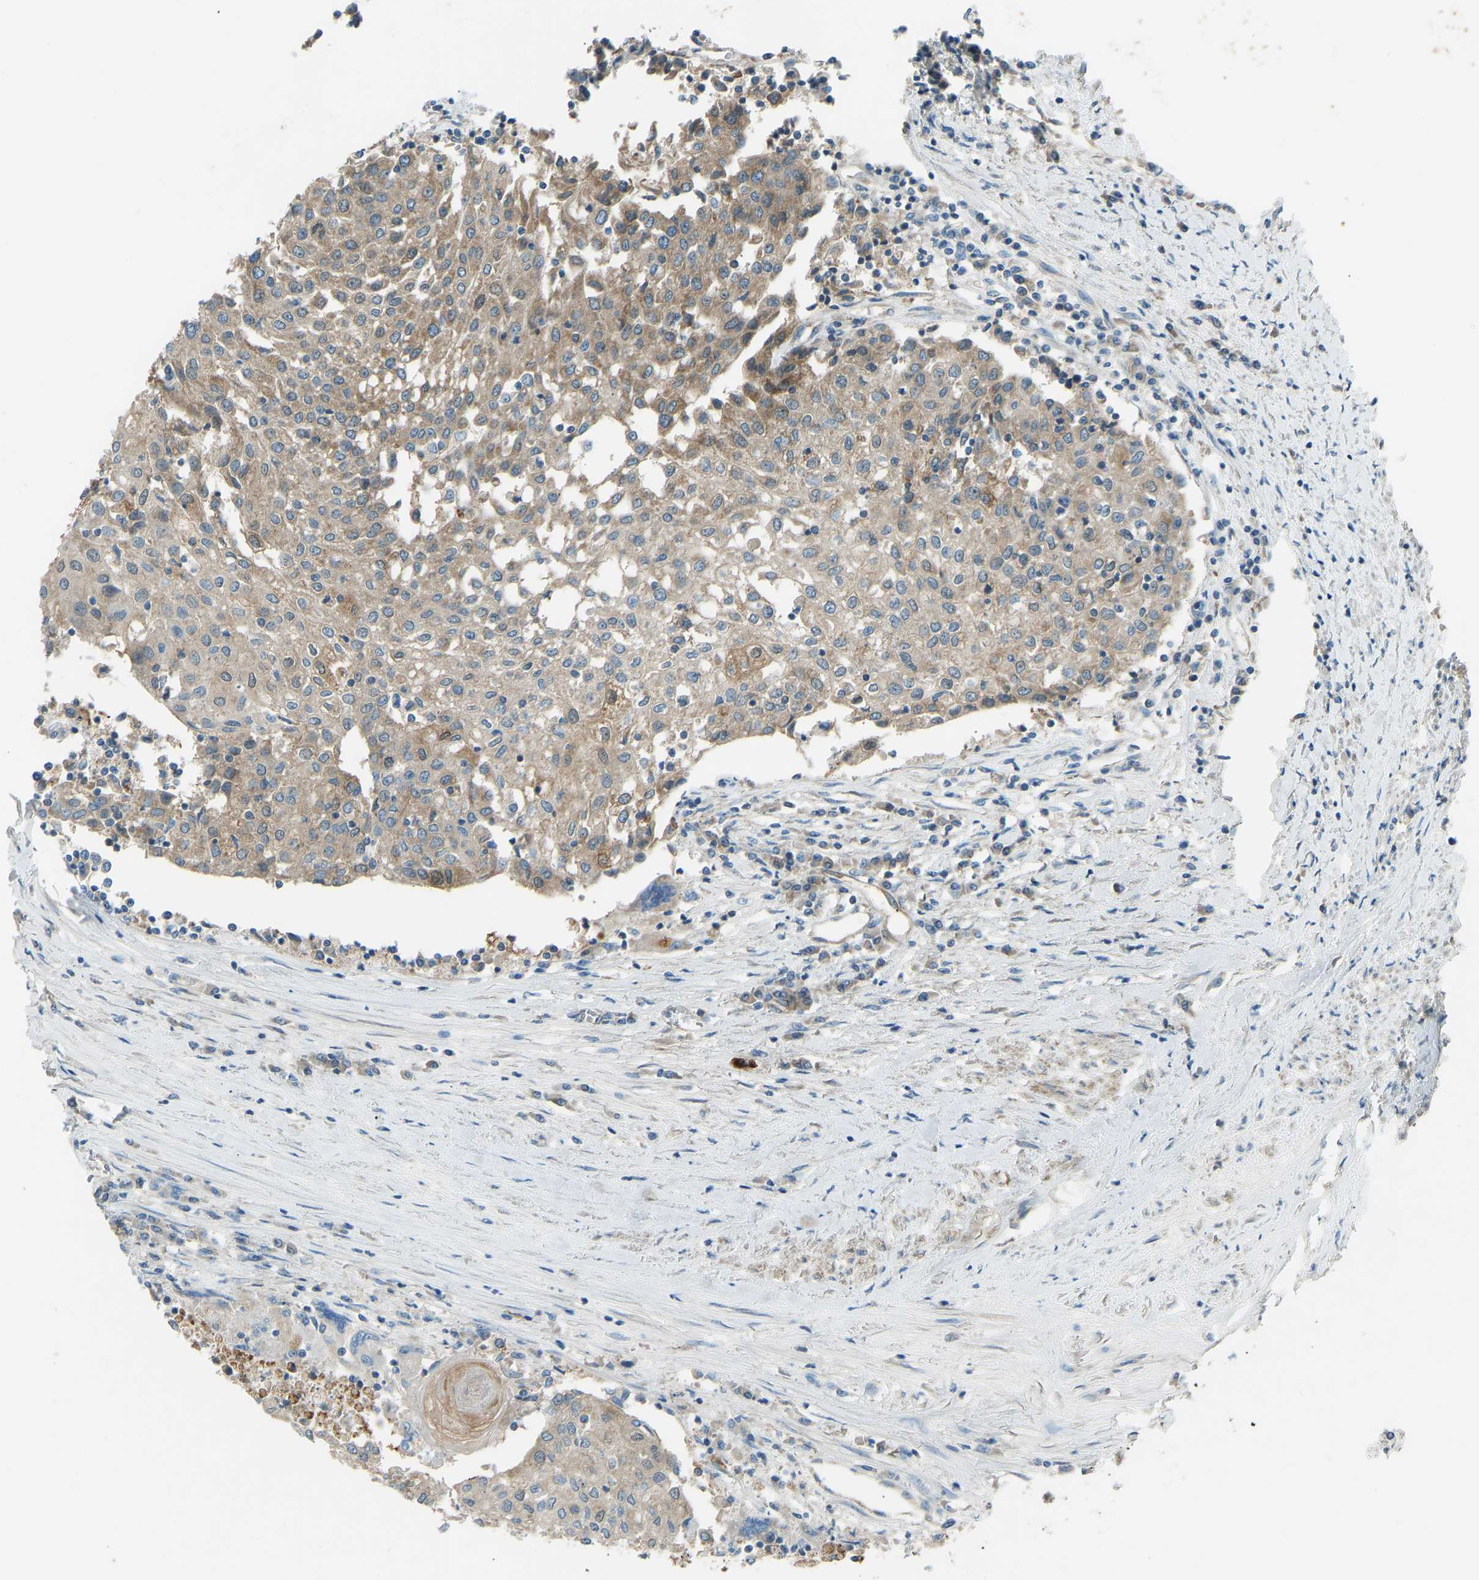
{"staining": {"intensity": "moderate", "quantity": ">75%", "location": "cytoplasmic/membranous"}, "tissue": "urothelial cancer", "cell_type": "Tumor cells", "image_type": "cancer", "snomed": [{"axis": "morphology", "description": "Urothelial carcinoma, High grade"}, {"axis": "topography", "description": "Urinary bladder"}], "caption": "Urothelial cancer stained with immunohistochemistry (IHC) reveals moderate cytoplasmic/membranous expression in about >75% of tumor cells.", "gene": "STAU2", "patient": {"sex": "female", "age": 85}}